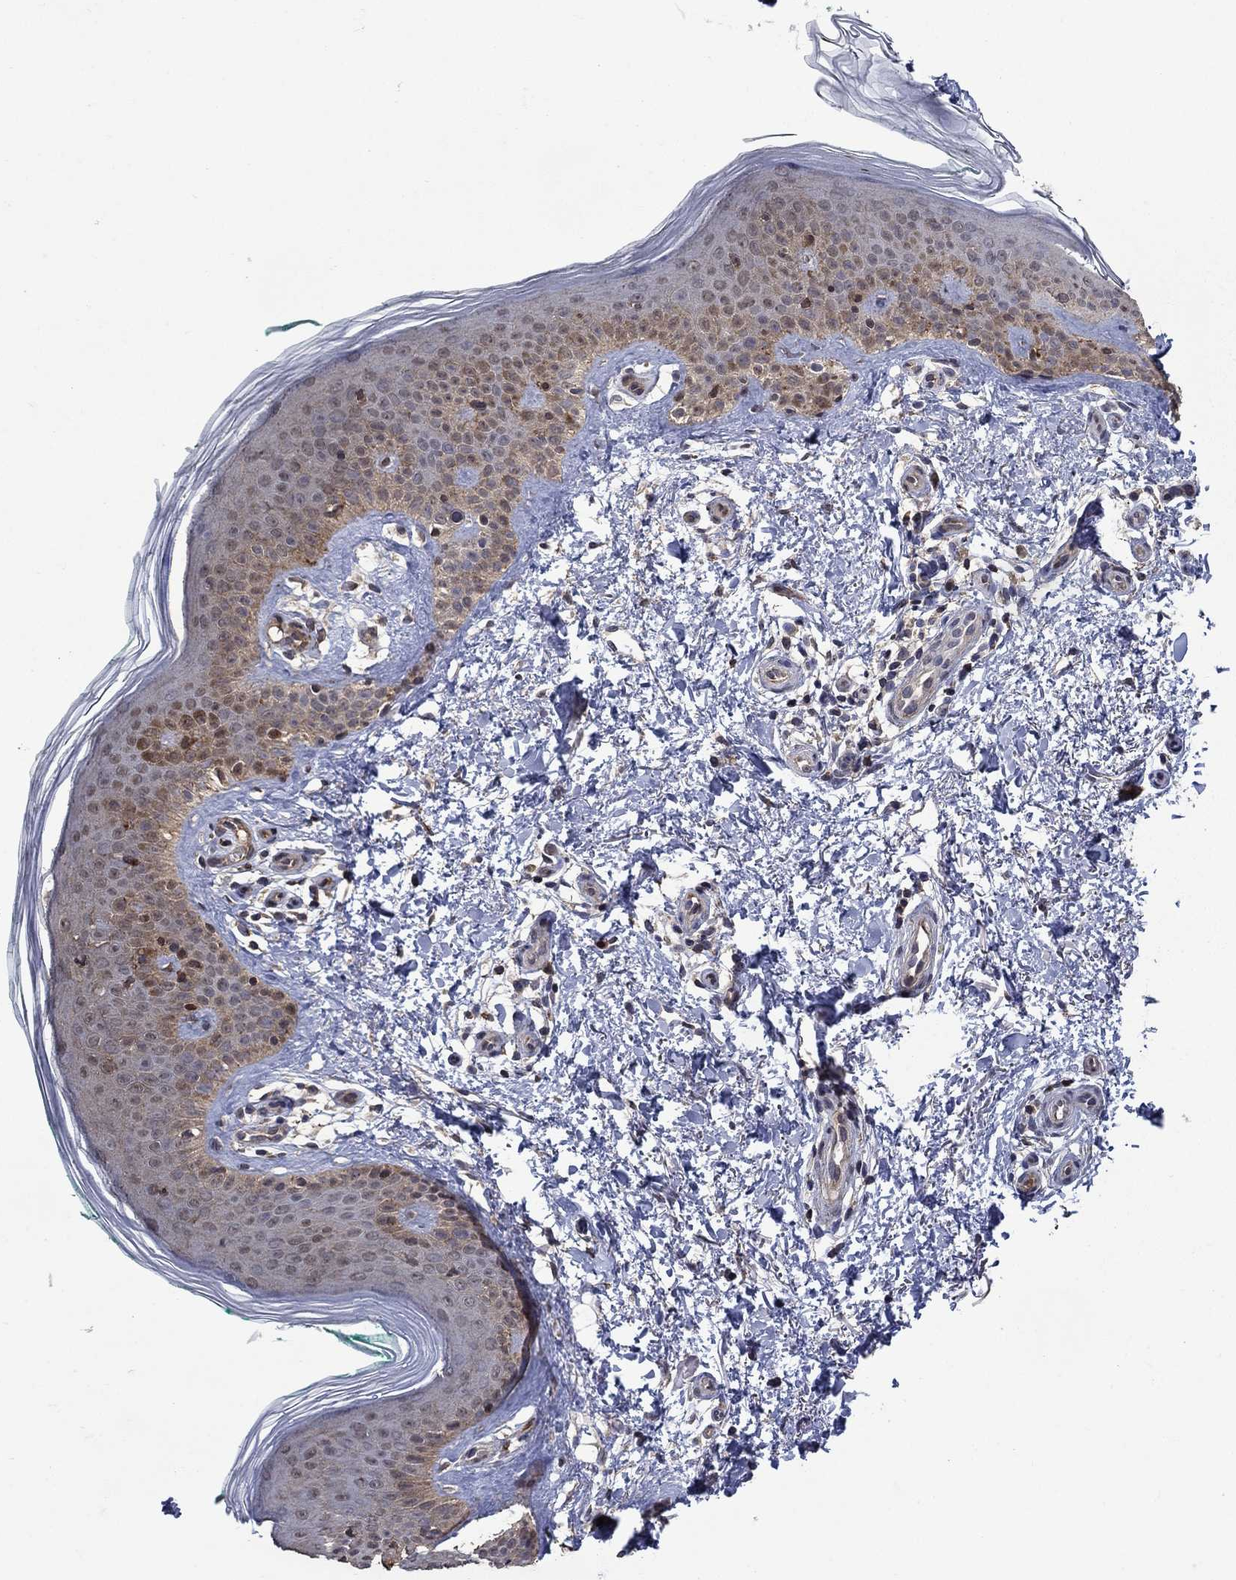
{"staining": {"intensity": "negative", "quantity": "none", "location": "none"}, "tissue": "skin", "cell_type": "Fibroblasts", "image_type": "normal", "snomed": [{"axis": "morphology", "description": "Normal tissue, NOS"}, {"axis": "morphology", "description": "Inflammation, NOS"}, {"axis": "morphology", "description": "Fibrosis, NOS"}, {"axis": "topography", "description": "Skin"}], "caption": "Fibroblasts show no significant expression in normal skin.", "gene": "DVL1", "patient": {"sex": "male", "age": 71}}